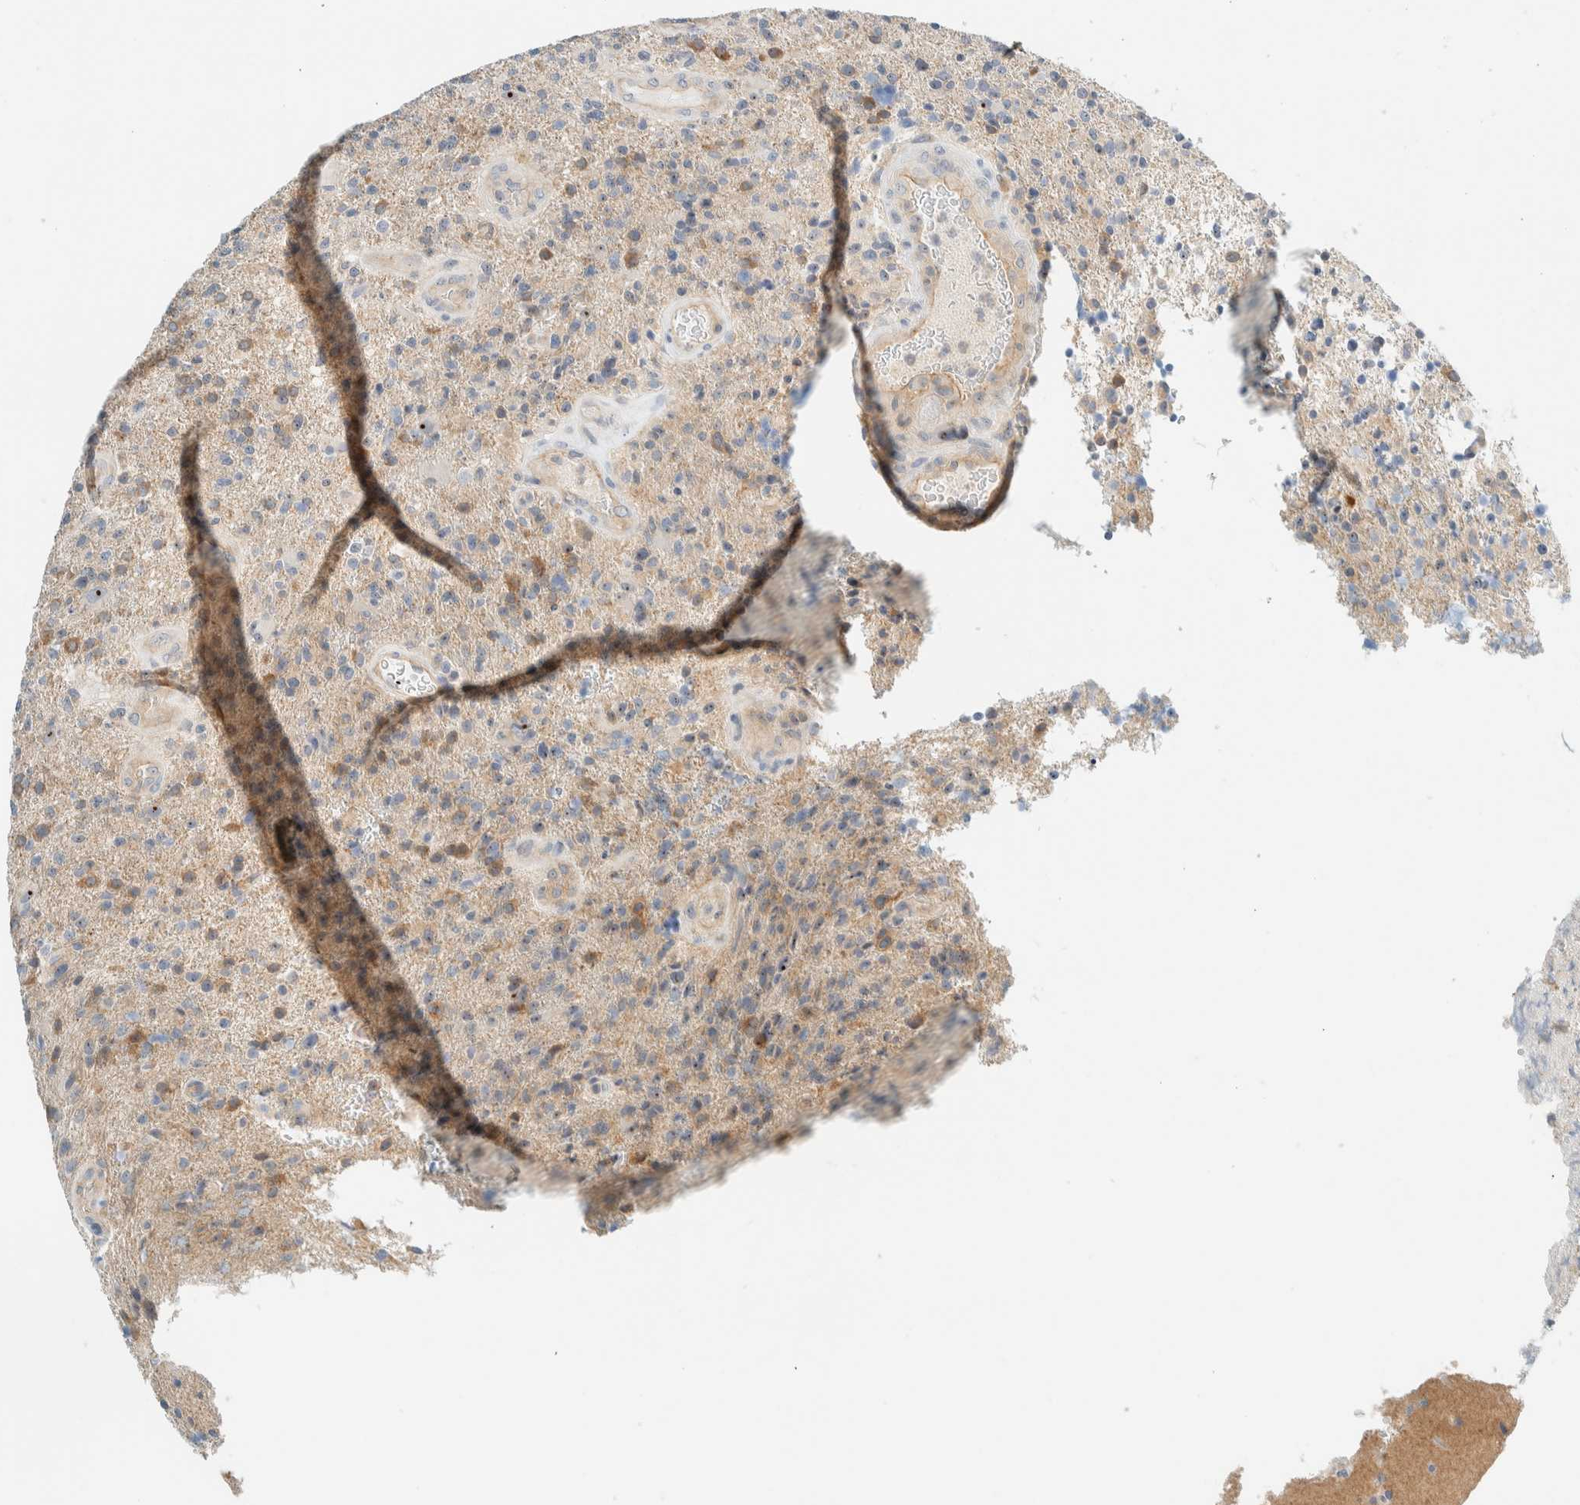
{"staining": {"intensity": "weak", "quantity": "25%-75%", "location": "cytoplasmic/membranous,nuclear"}, "tissue": "glioma", "cell_type": "Tumor cells", "image_type": "cancer", "snomed": [{"axis": "morphology", "description": "Glioma, malignant, High grade"}, {"axis": "topography", "description": "Brain"}], "caption": "This is an image of immunohistochemistry staining of glioma, which shows weak expression in the cytoplasmic/membranous and nuclear of tumor cells.", "gene": "NDE1", "patient": {"sex": "male", "age": 72}}